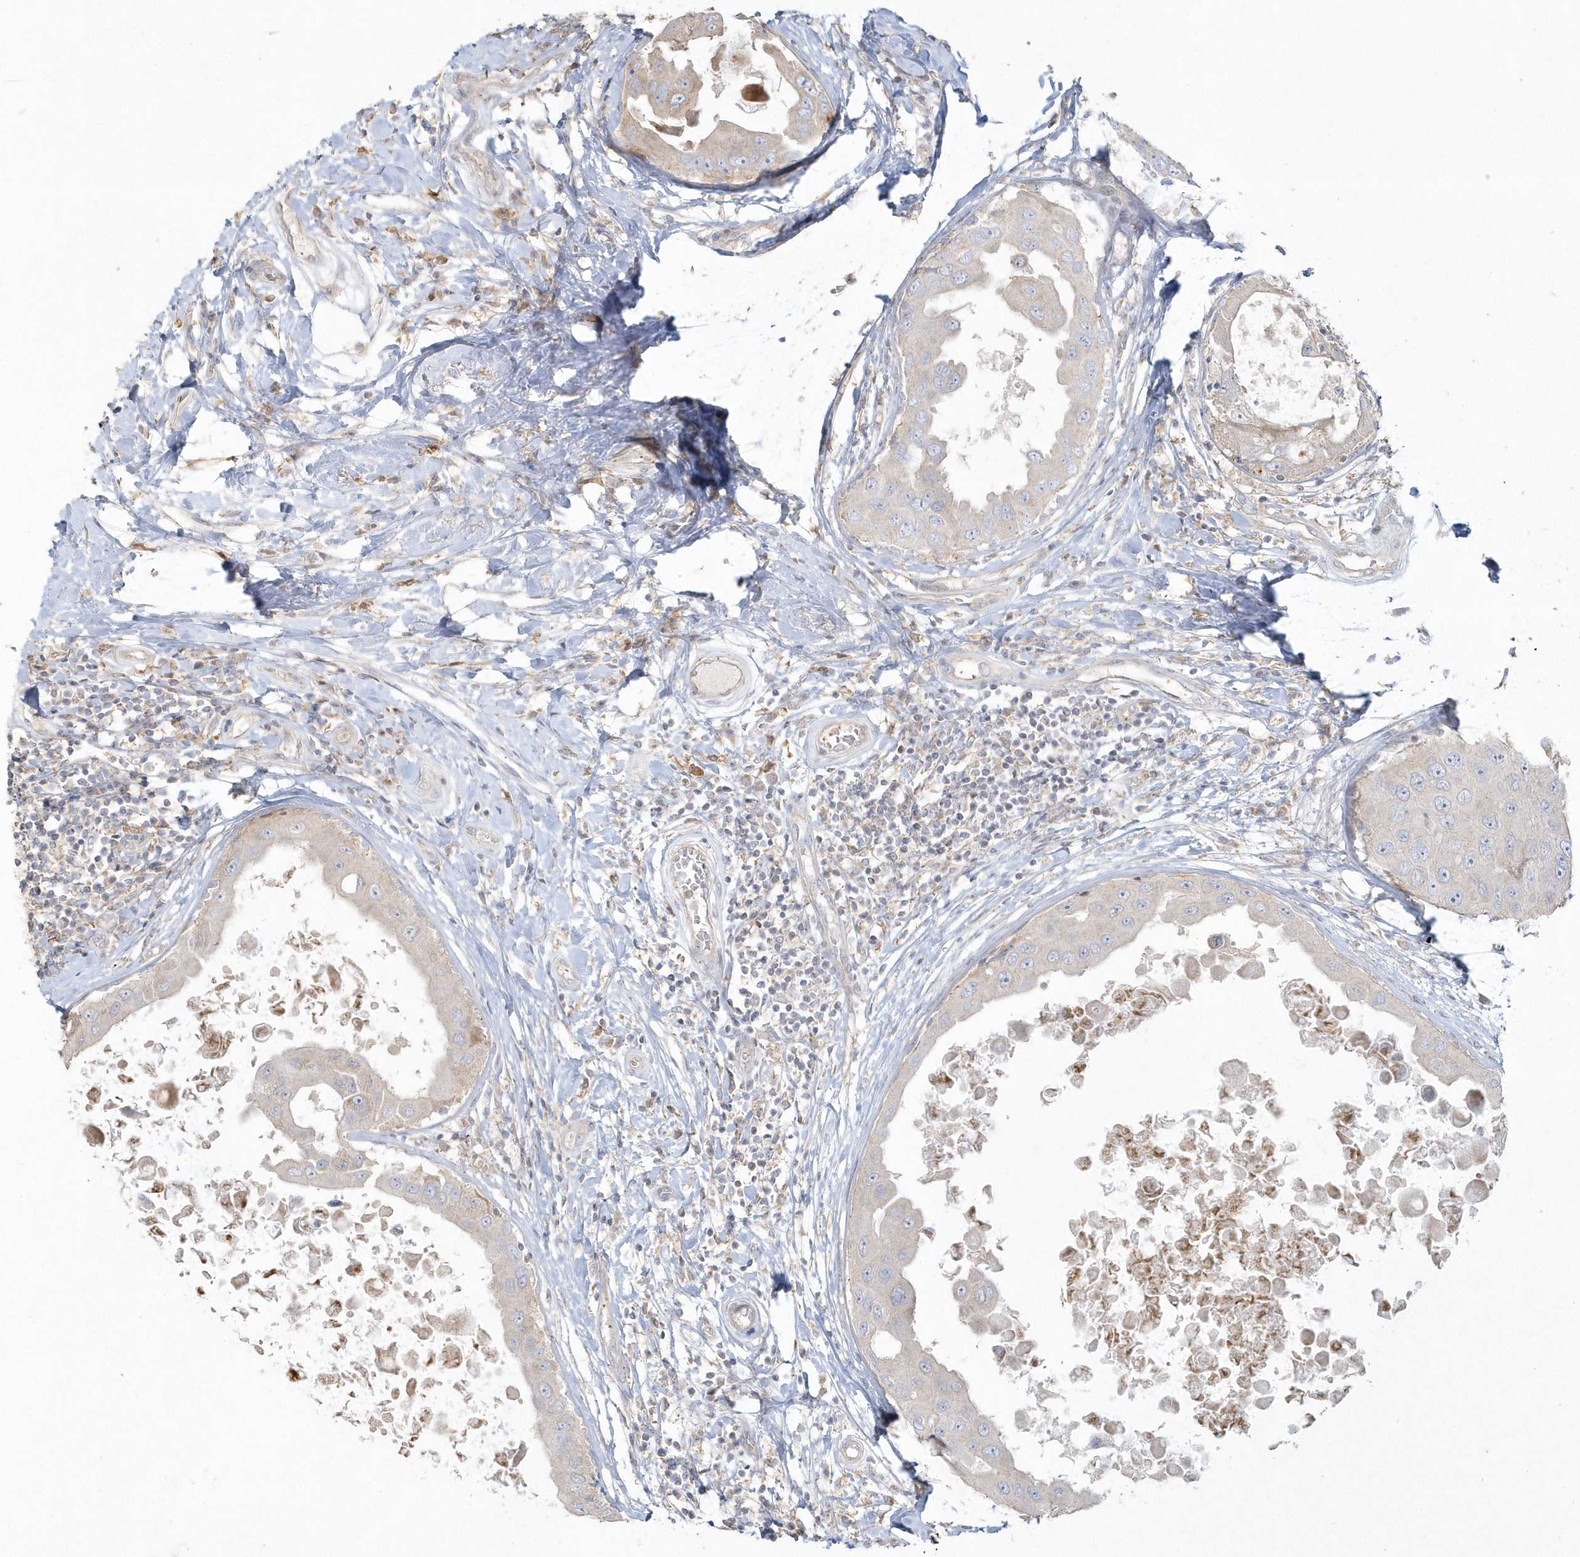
{"staining": {"intensity": "weak", "quantity": "<25%", "location": "cytoplasmic/membranous"}, "tissue": "breast cancer", "cell_type": "Tumor cells", "image_type": "cancer", "snomed": [{"axis": "morphology", "description": "Duct carcinoma"}, {"axis": "topography", "description": "Breast"}], "caption": "Human breast intraductal carcinoma stained for a protein using IHC reveals no staining in tumor cells.", "gene": "BLTP3A", "patient": {"sex": "female", "age": 27}}